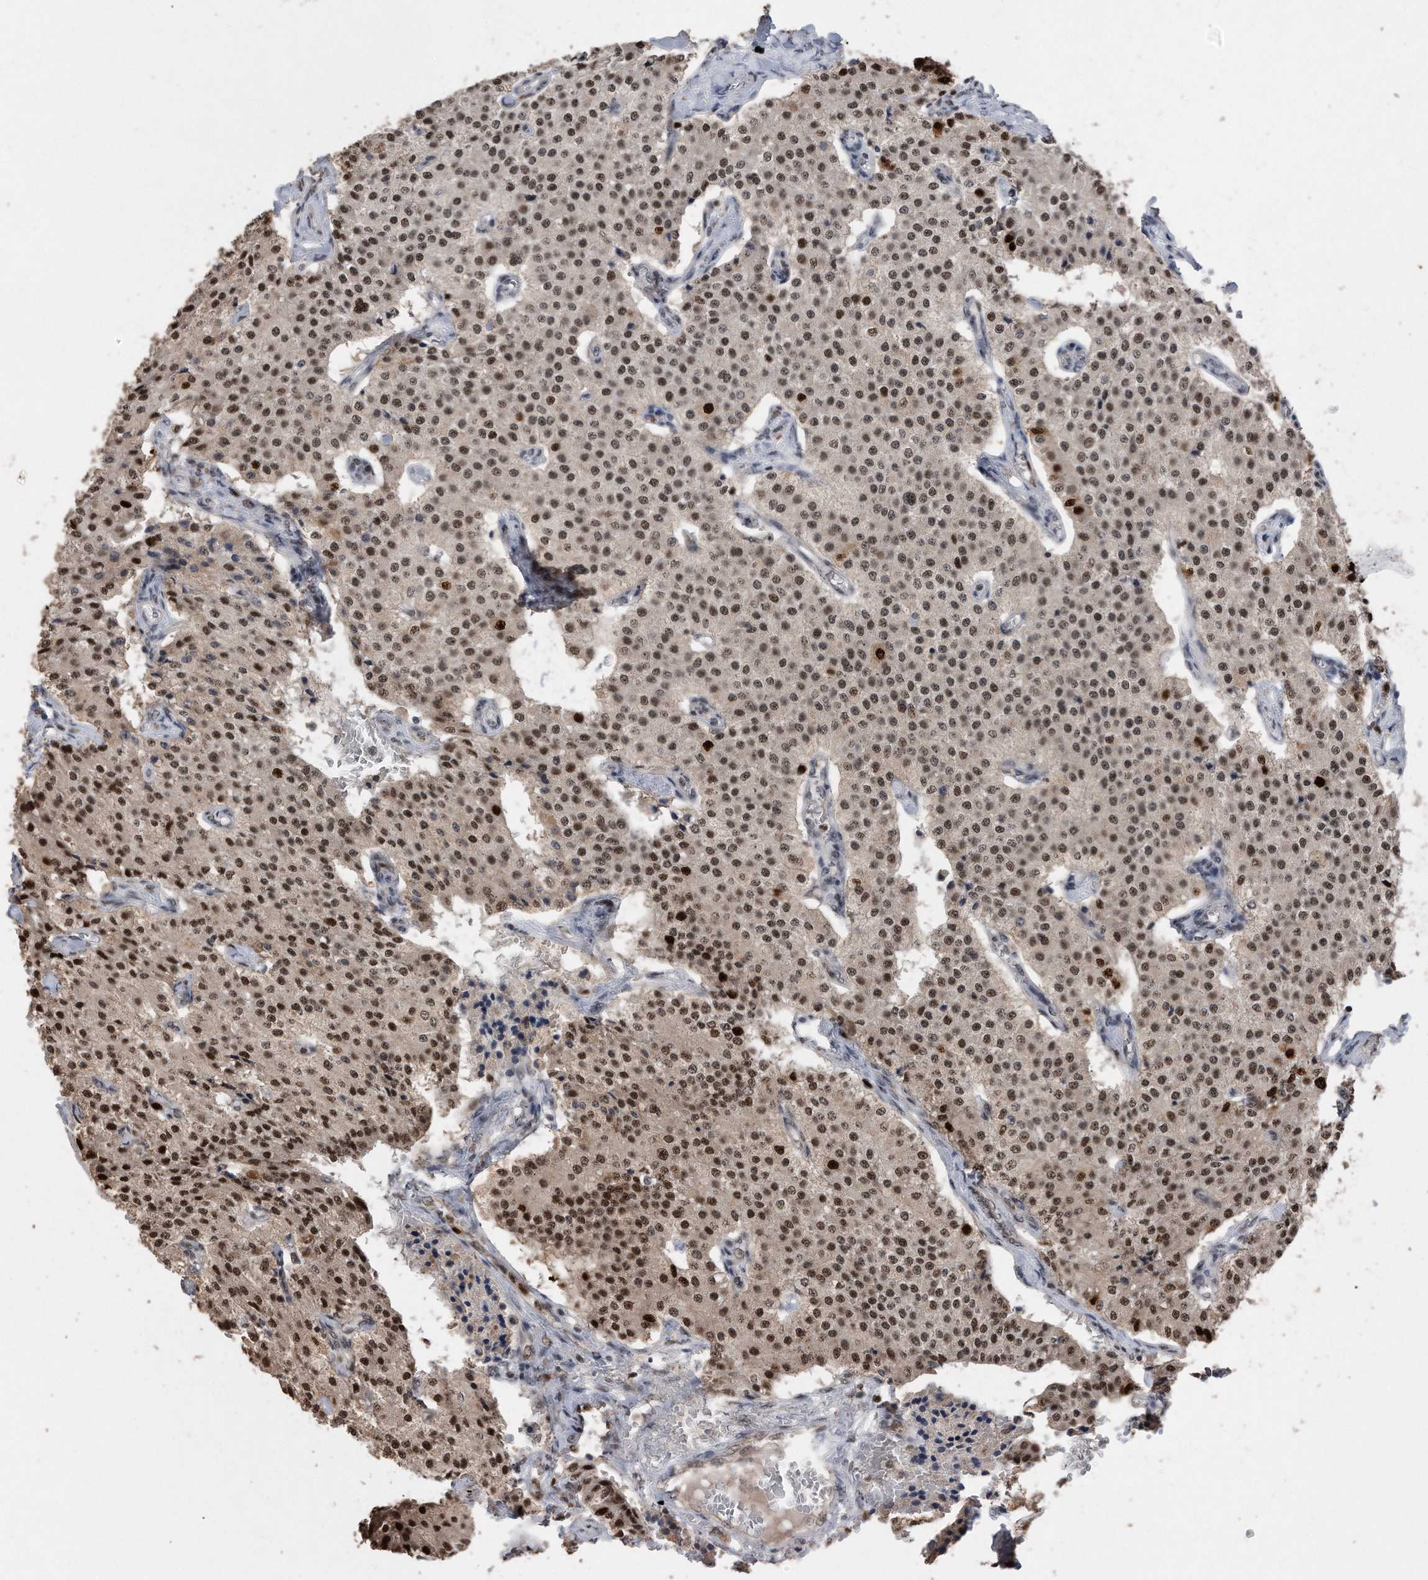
{"staining": {"intensity": "strong", "quantity": "<25%", "location": "nuclear"}, "tissue": "carcinoid", "cell_type": "Tumor cells", "image_type": "cancer", "snomed": [{"axis": "morphology", "description": "Carcinoid, malignant, NOS"}, {"axis": "topography", "description": "Colon"}], "caption": "Malignant carcinoid was stained to show a protein in brown. There is medium levels of strong nuclear positivity in about <25% of tumor cells. (Brightfield microscopy of DAB IHC at high magnification).", "gene": "PCNA", "patient": {"sex": "female", "age": 52}}